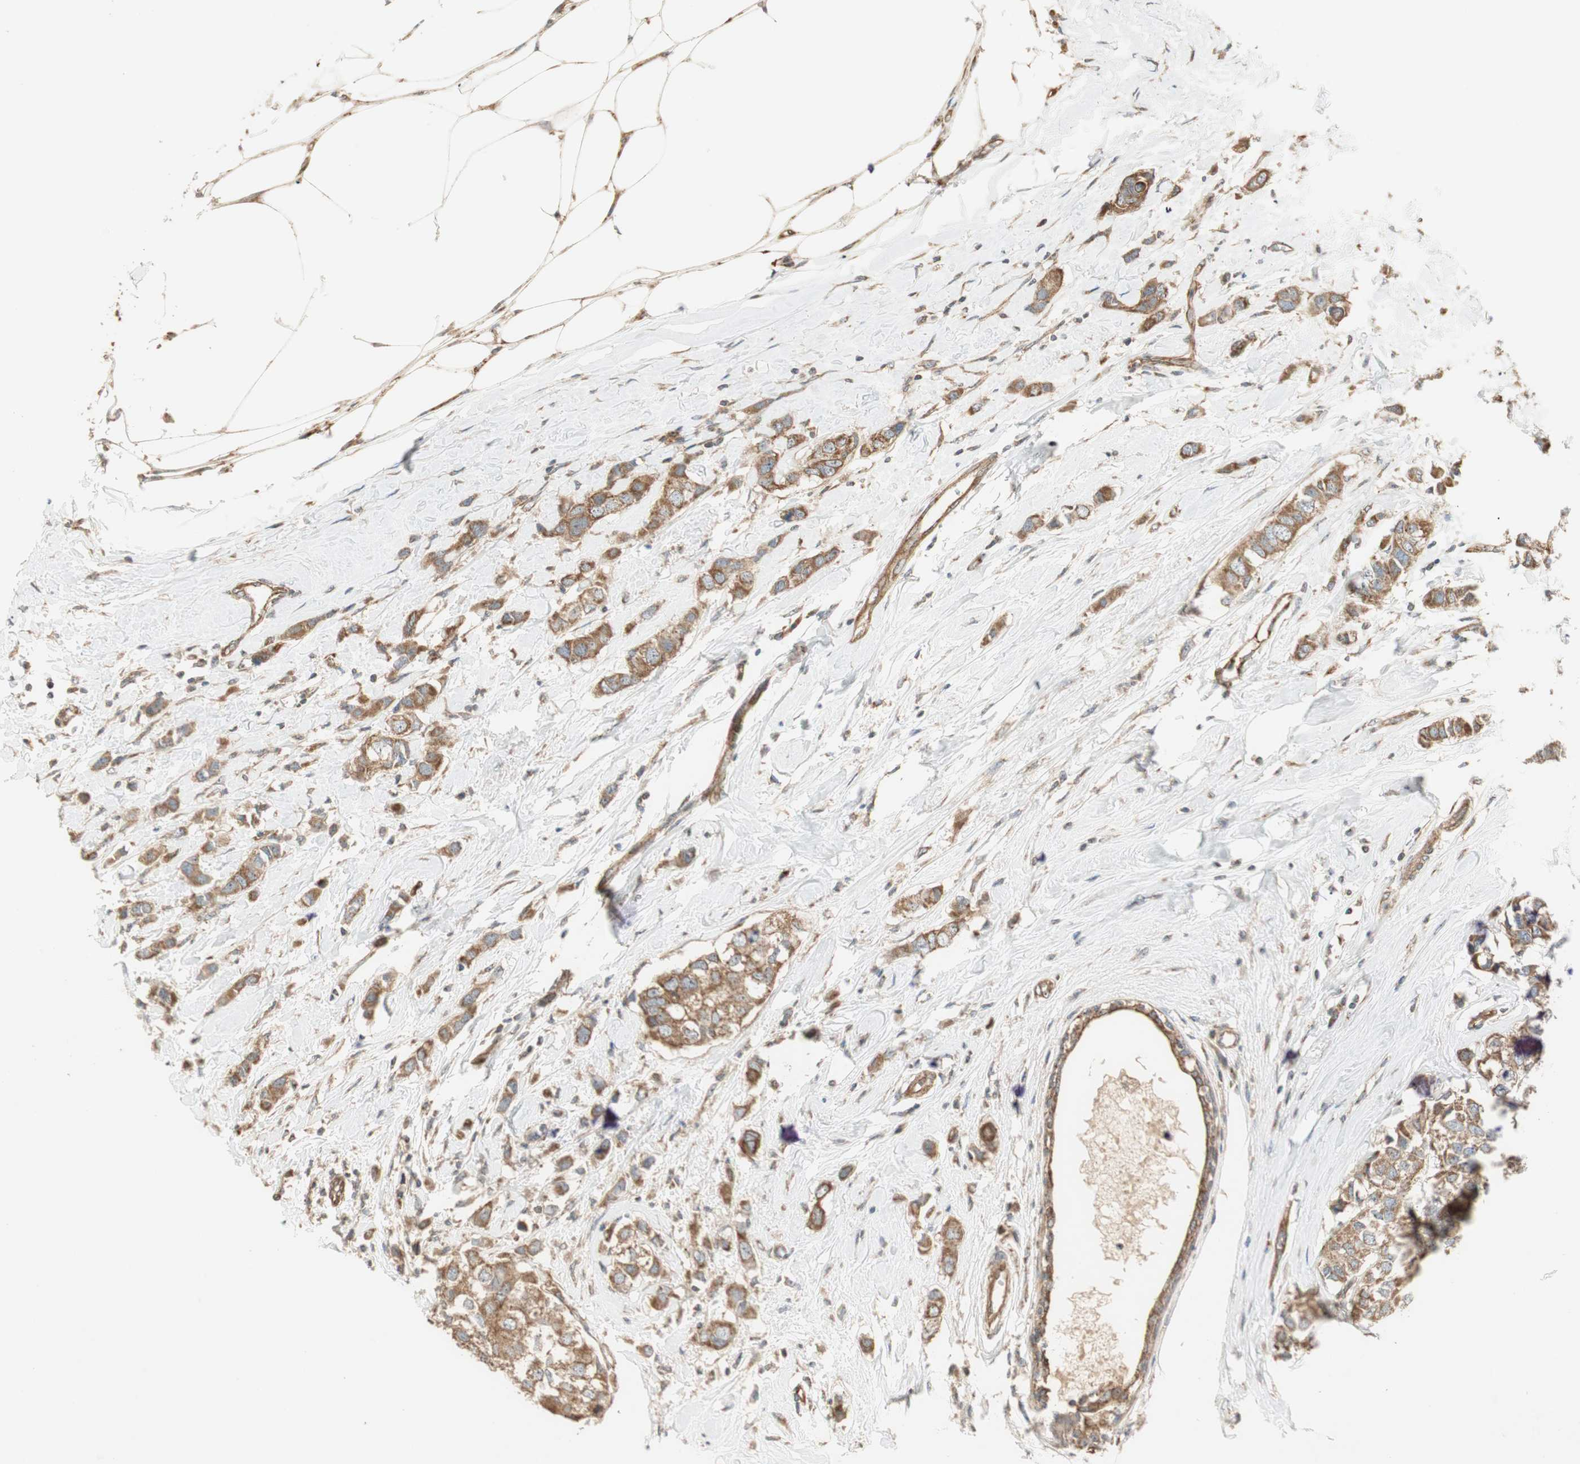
{"staining": {"intensity": "moderate", "quantity": ">75%", "location": "cytoplasmic/membranous"}, "tissue": "breast cancer", "cell_type": "Tumor cells", "image_type": "cancer", "snomed": [{"axis": "morphology", "description": "Duct carcinoma"}, {"axis": "topography", "description": "Breast"}], "caption": "This micrograph demonstrates IHC staining of human breast cancer, with medium moderate cytoplasmic/membranous expression in about >75% of tumor cells.", "gene": "CTTNBP2NL", "patient": {"sex": "female", "age": 50}}